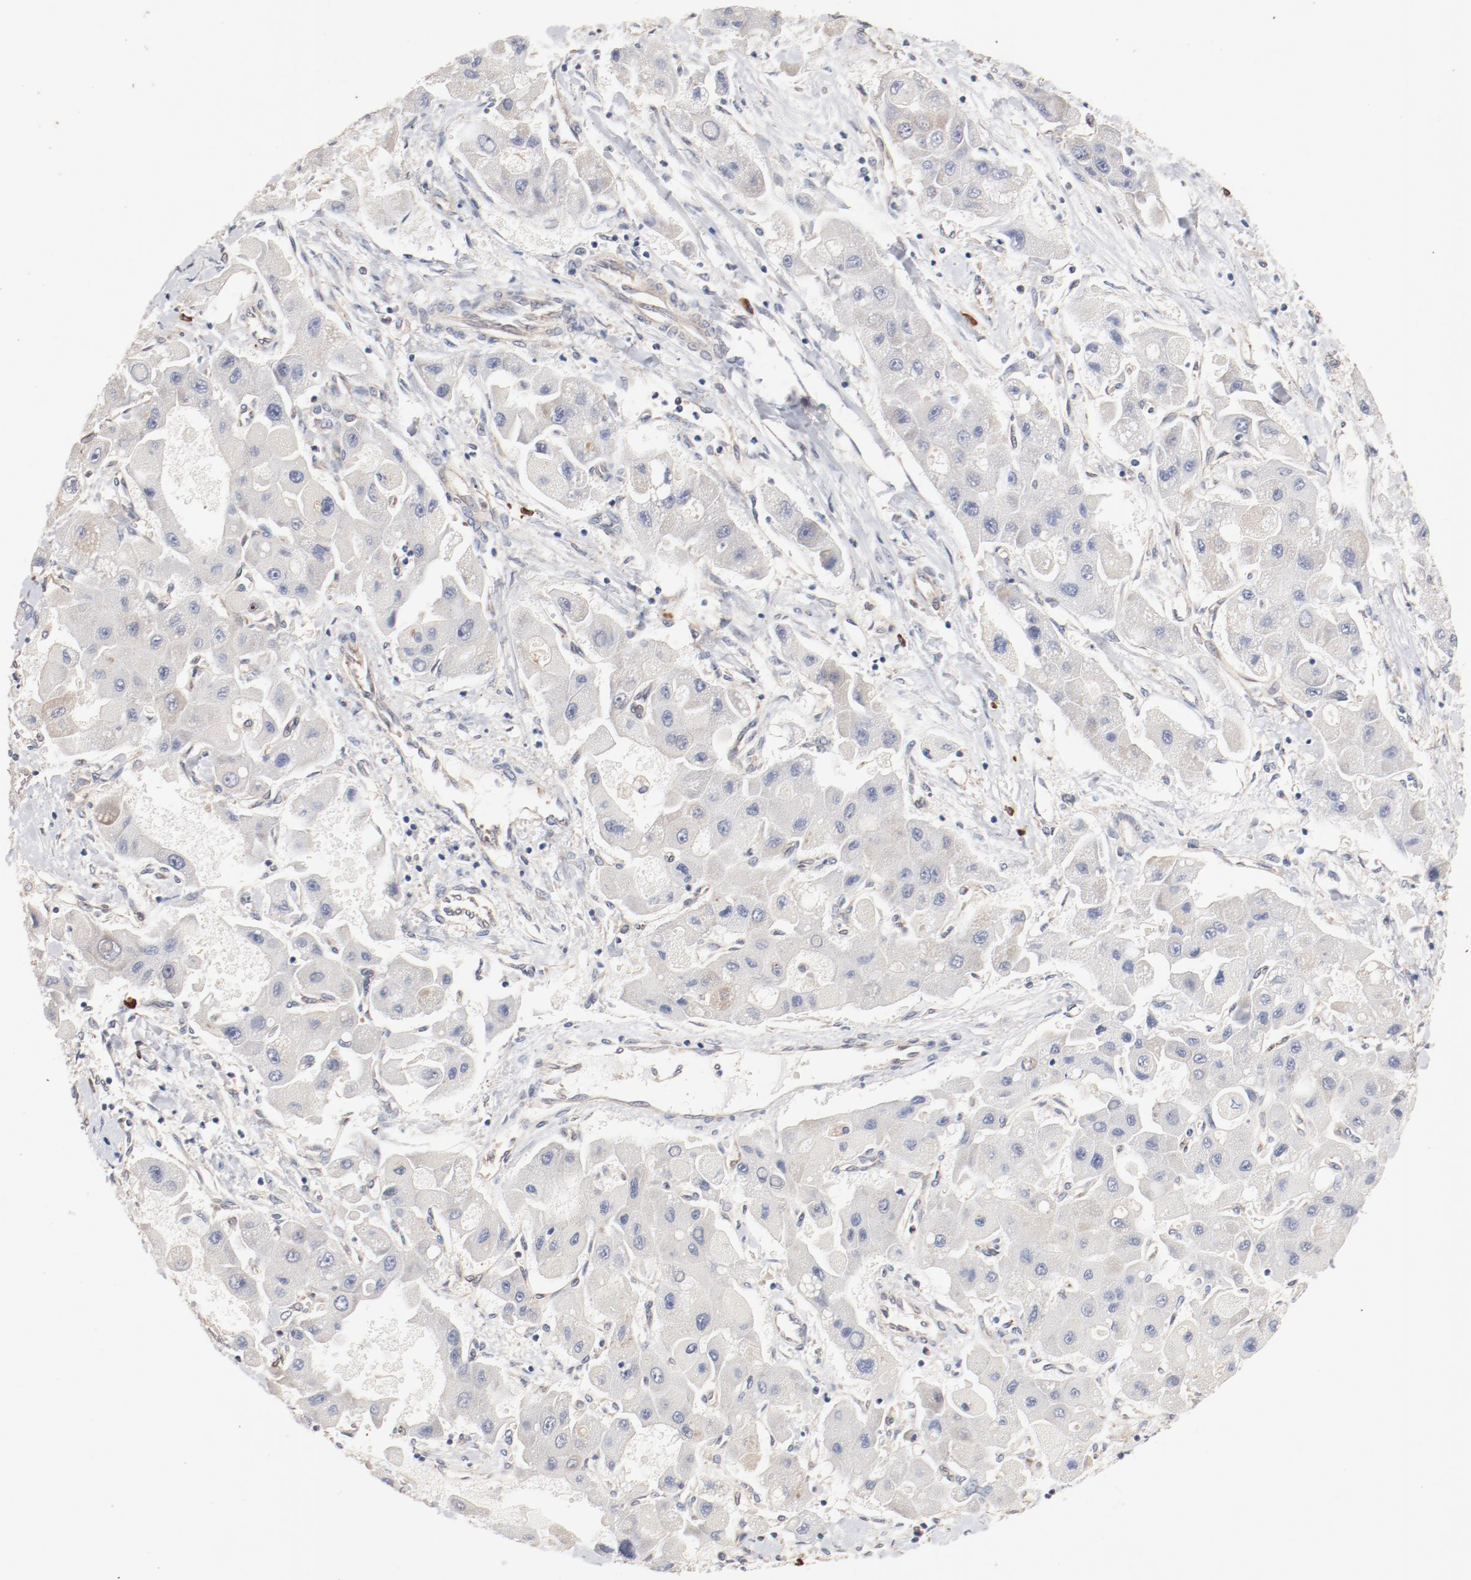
{"staining": {"intensity": "weak", "quantity": "<25%", "location": "cytoplasmic/membranous"}, "tissue": "liver cancer", "cell_type": "Tumor cells", "image_type": "cancer", "snomed": [{"axis": "morphology", "description": "Carcinoma, Hepatocellular, NOS"}, {"axis": "topography", "description": "Liver"}], "caption": "This is a photomicrograph of immunohistochemistry (IHC) staining of liver cancer, which shows no staining in tumor cells. (Stains: DAB immunohistochemistry (IHC) with hematoxylin counter stain, Microscopy: brightfield microscopy at high magnification).", "gene": "UBE2J1", "patient": {"sex": "male", "age": 24}}